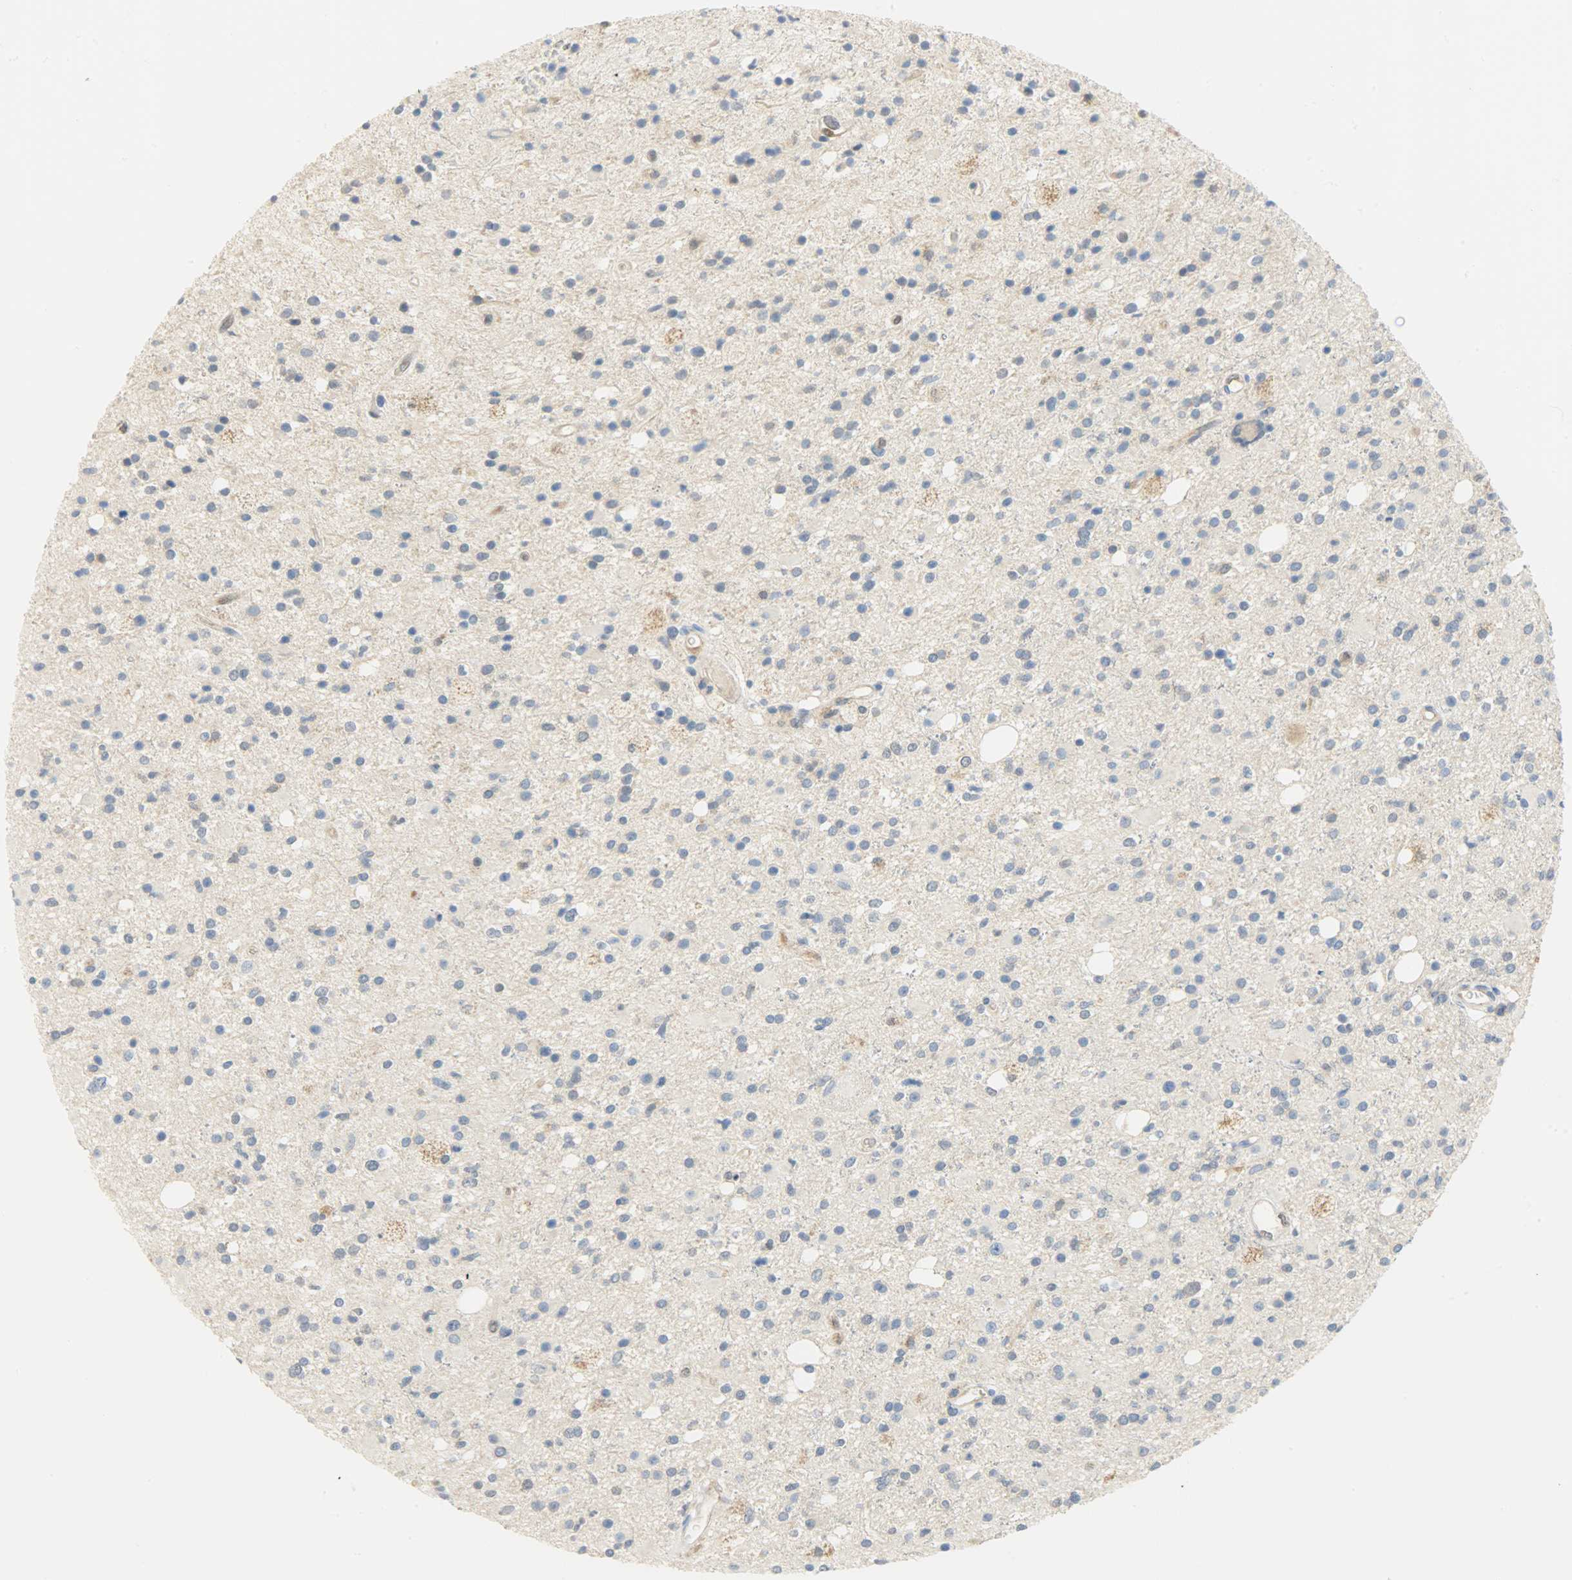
{"staining": {"intensity": "moderate", "quantity": "<25%", "location": "cytoplasmic/membranous"}, "tissue": "glioma", "cell_type": "Tumor cells", "image_type": "cancer", "snomed": [{"axis": "morphology", "description": "Glioma, malignant, High grade"}, {"axis": "topography", "description": "Brain"}], "caption": "This is an image of IHC staining of malignant glioma (high-grade), which shows moderate expression in the cytoplasmic/membranous of tumor cells.", "gene": "FKBP1A", "patient": {"sex": "male", "age": 33}}